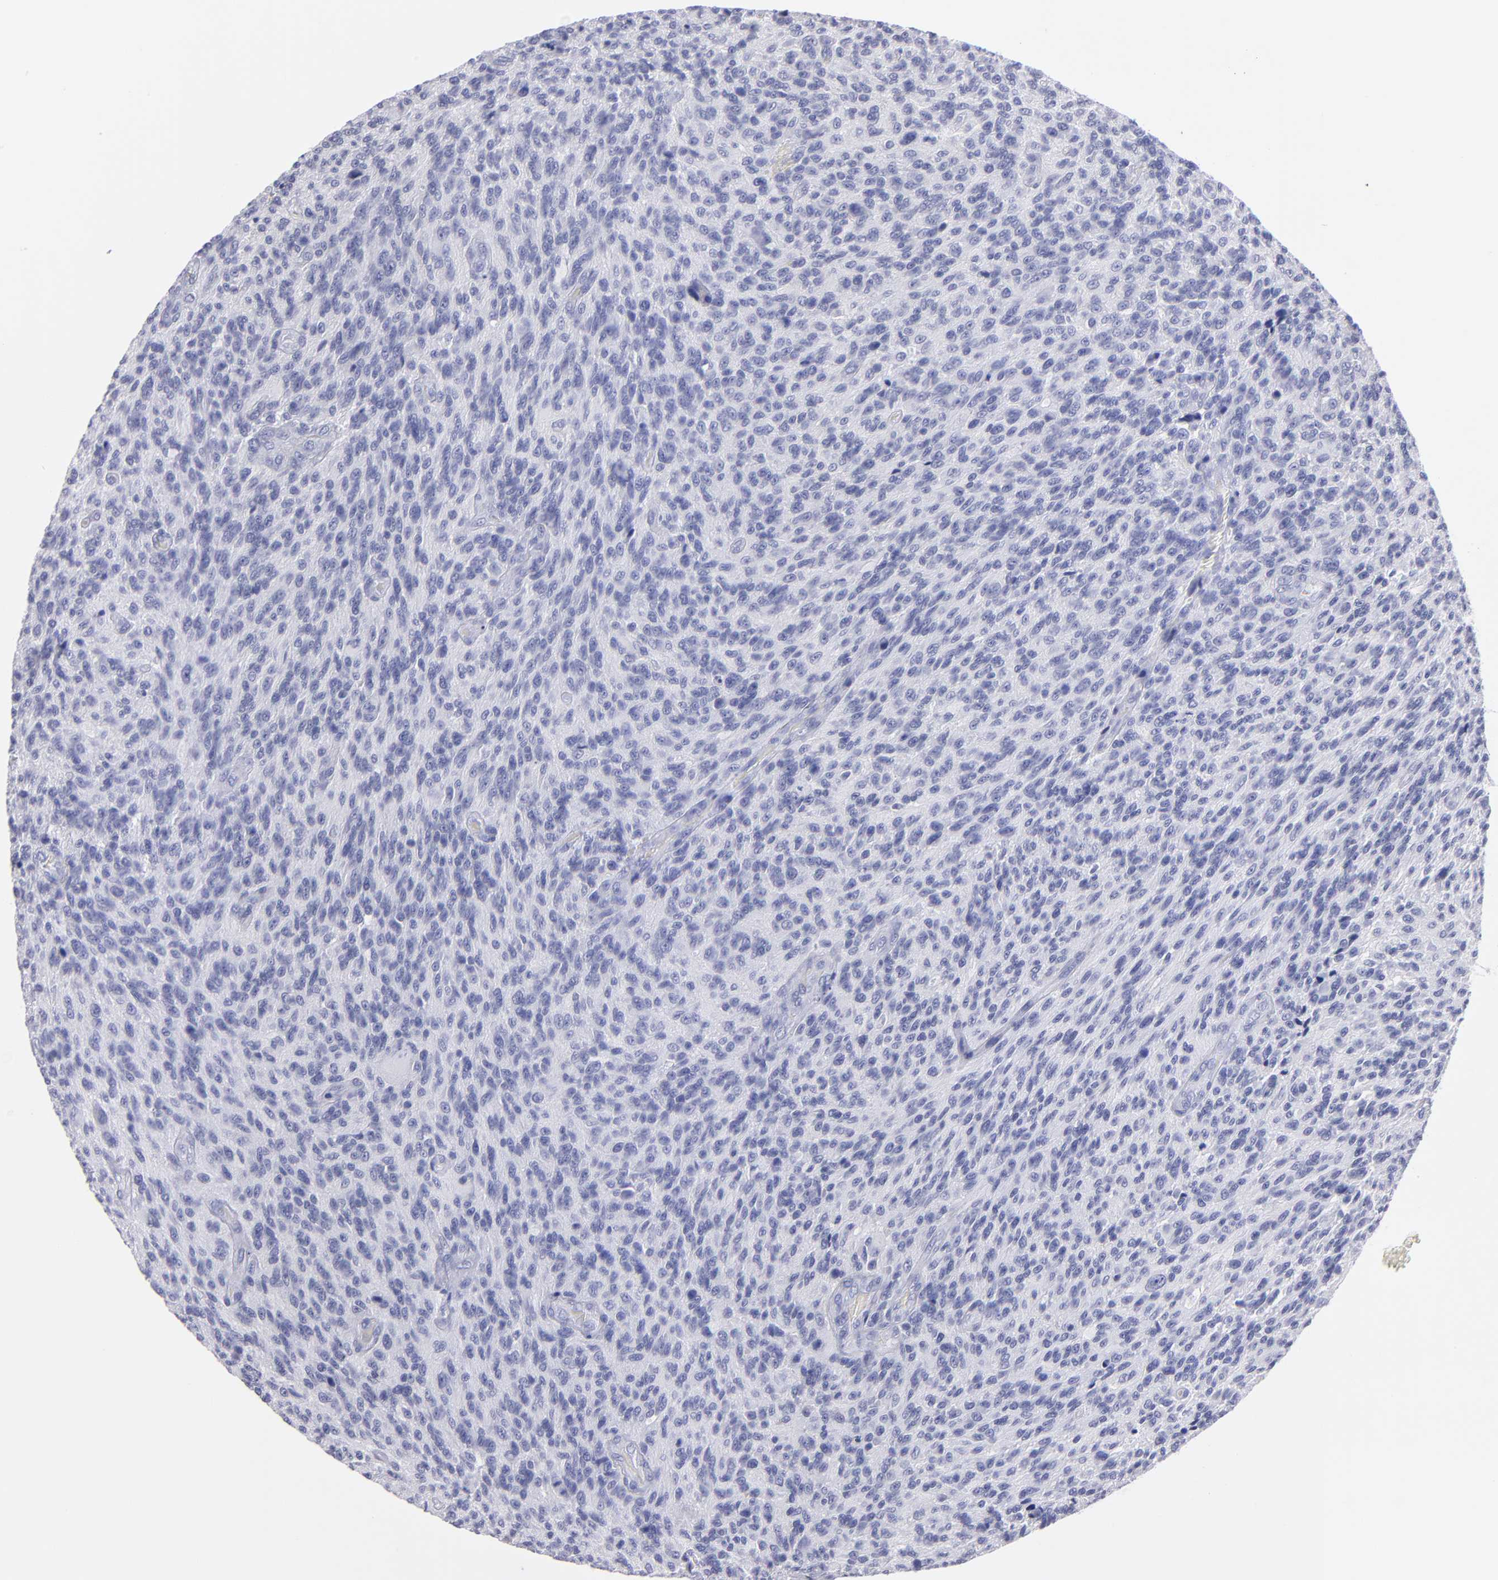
{"staining": {"intensity": "negative", "quantity": "none", "location": "none"}, "tissue": "glioma", "cell_type": "Tumor cells", "image_type": "cancer", "snomed": [{"axis": "morphology", "description": "Normal tissue, NOS"}, {"axis": "morphology", "description": "Glioma, malignant, High grade"}, {"axis": "topography", "description": "Cerebral cortex"}], "caption": "An IHC micrograph of malignant glioma (high-grade) is shown. There is no staining in tumor cells of malignant glioma (high-grade). The staining was performed using DAB (3,3'-diaminobenzidine) to visualize the protein expression in brown, while the nuclei were stained in blue with hematoxylin (Magnification: 20x).", "gene": "MB", "patient": {"sex": "male", "age": 56}}